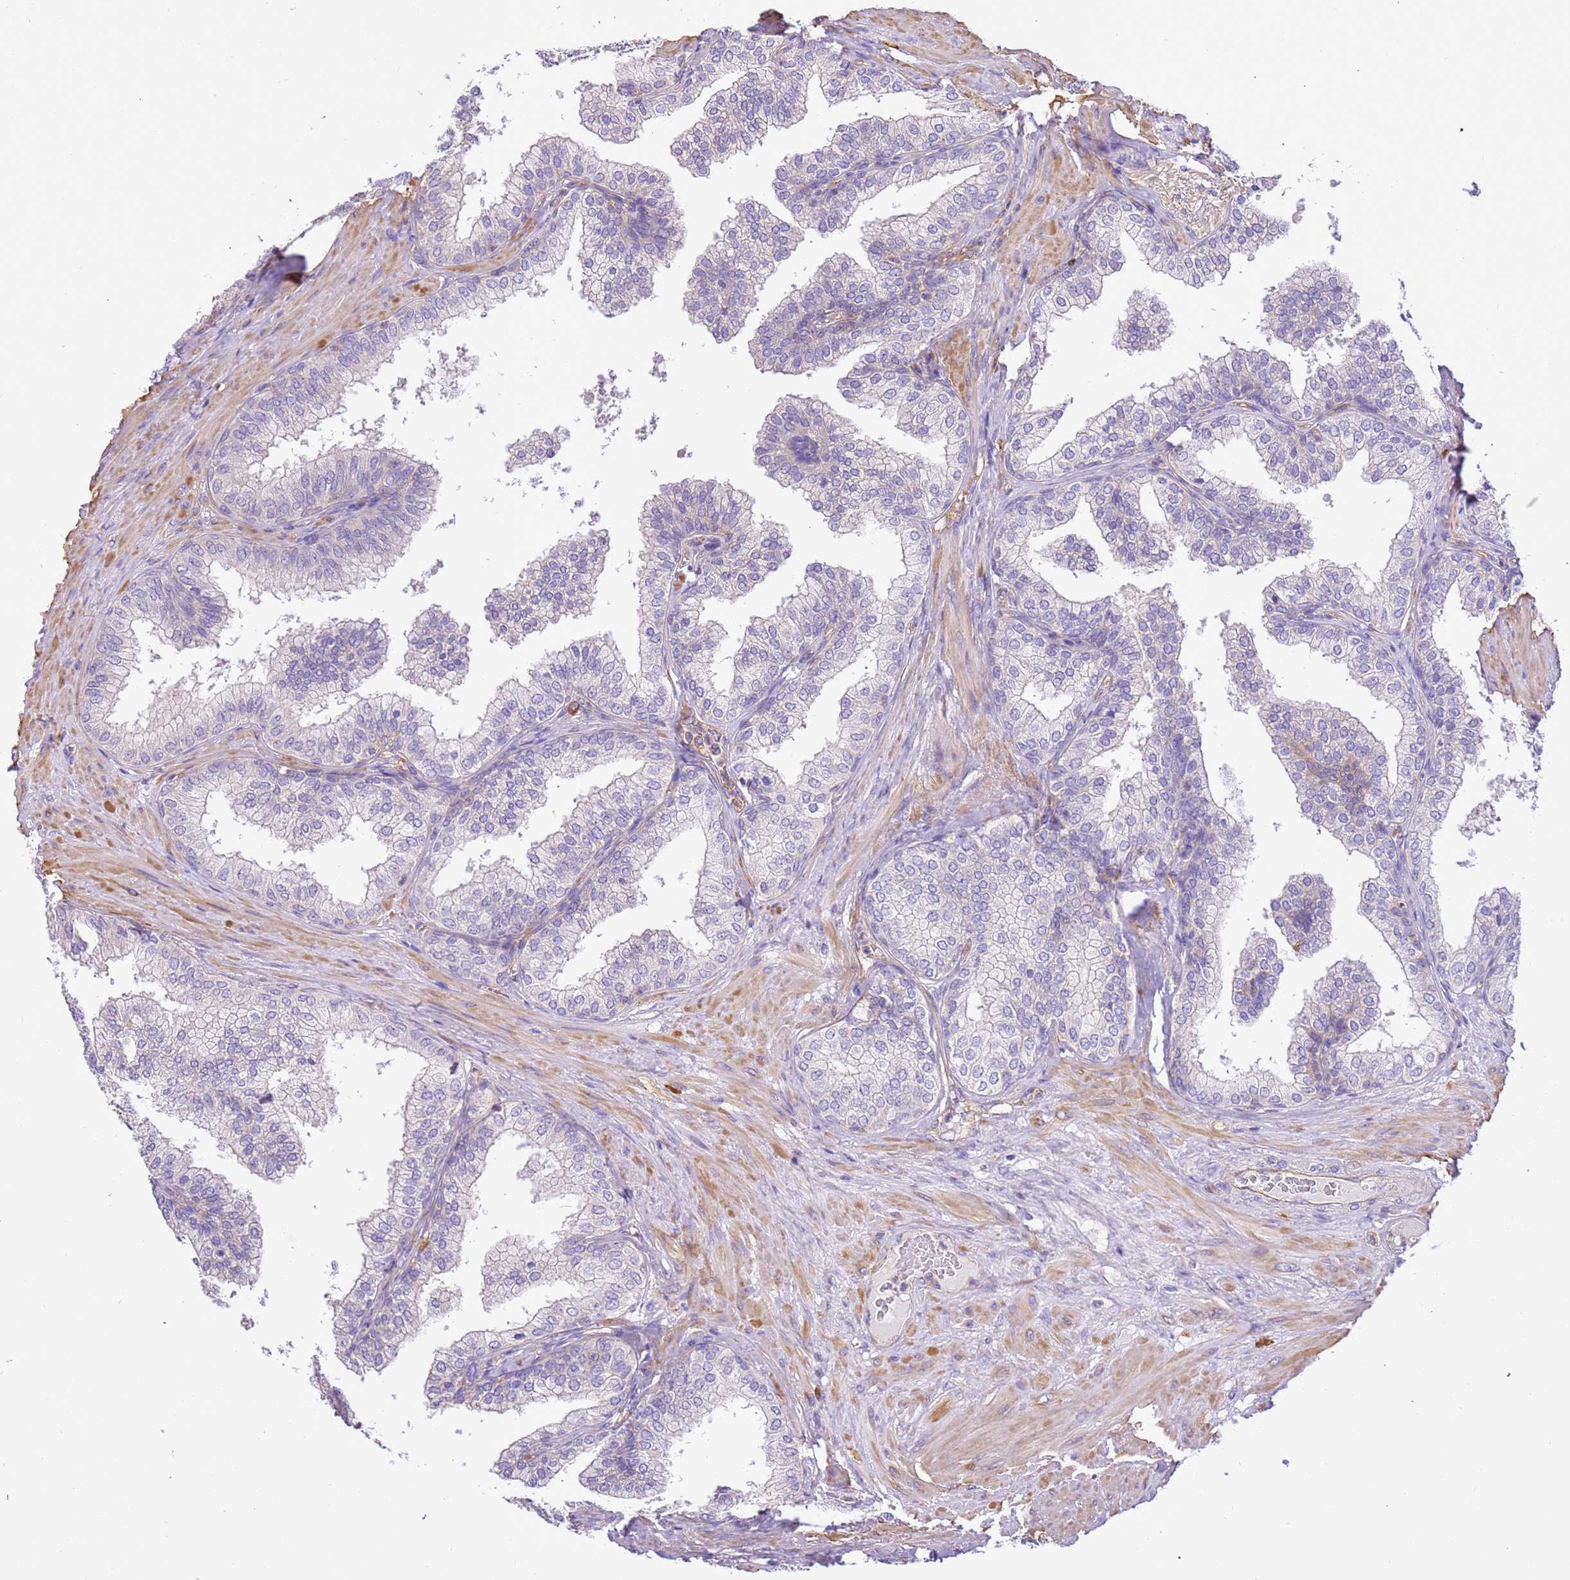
{"staining": {"intensity": "negative", "quantity": "none", "location": "none"}, "tissue": "prostate", "cell_type": "Glandular cells", "image_type": "normal", "snomed": [{"axis": "morphology", "description": "Normal tissue, NOS"}, {"axis": "topography", "description": "Prostate"}], "caption": "The image demonstrates no significant staining in glandular cells of prostate.", "gene": "NAALADL1", "patient": {"sex": "male", "age": 60}}